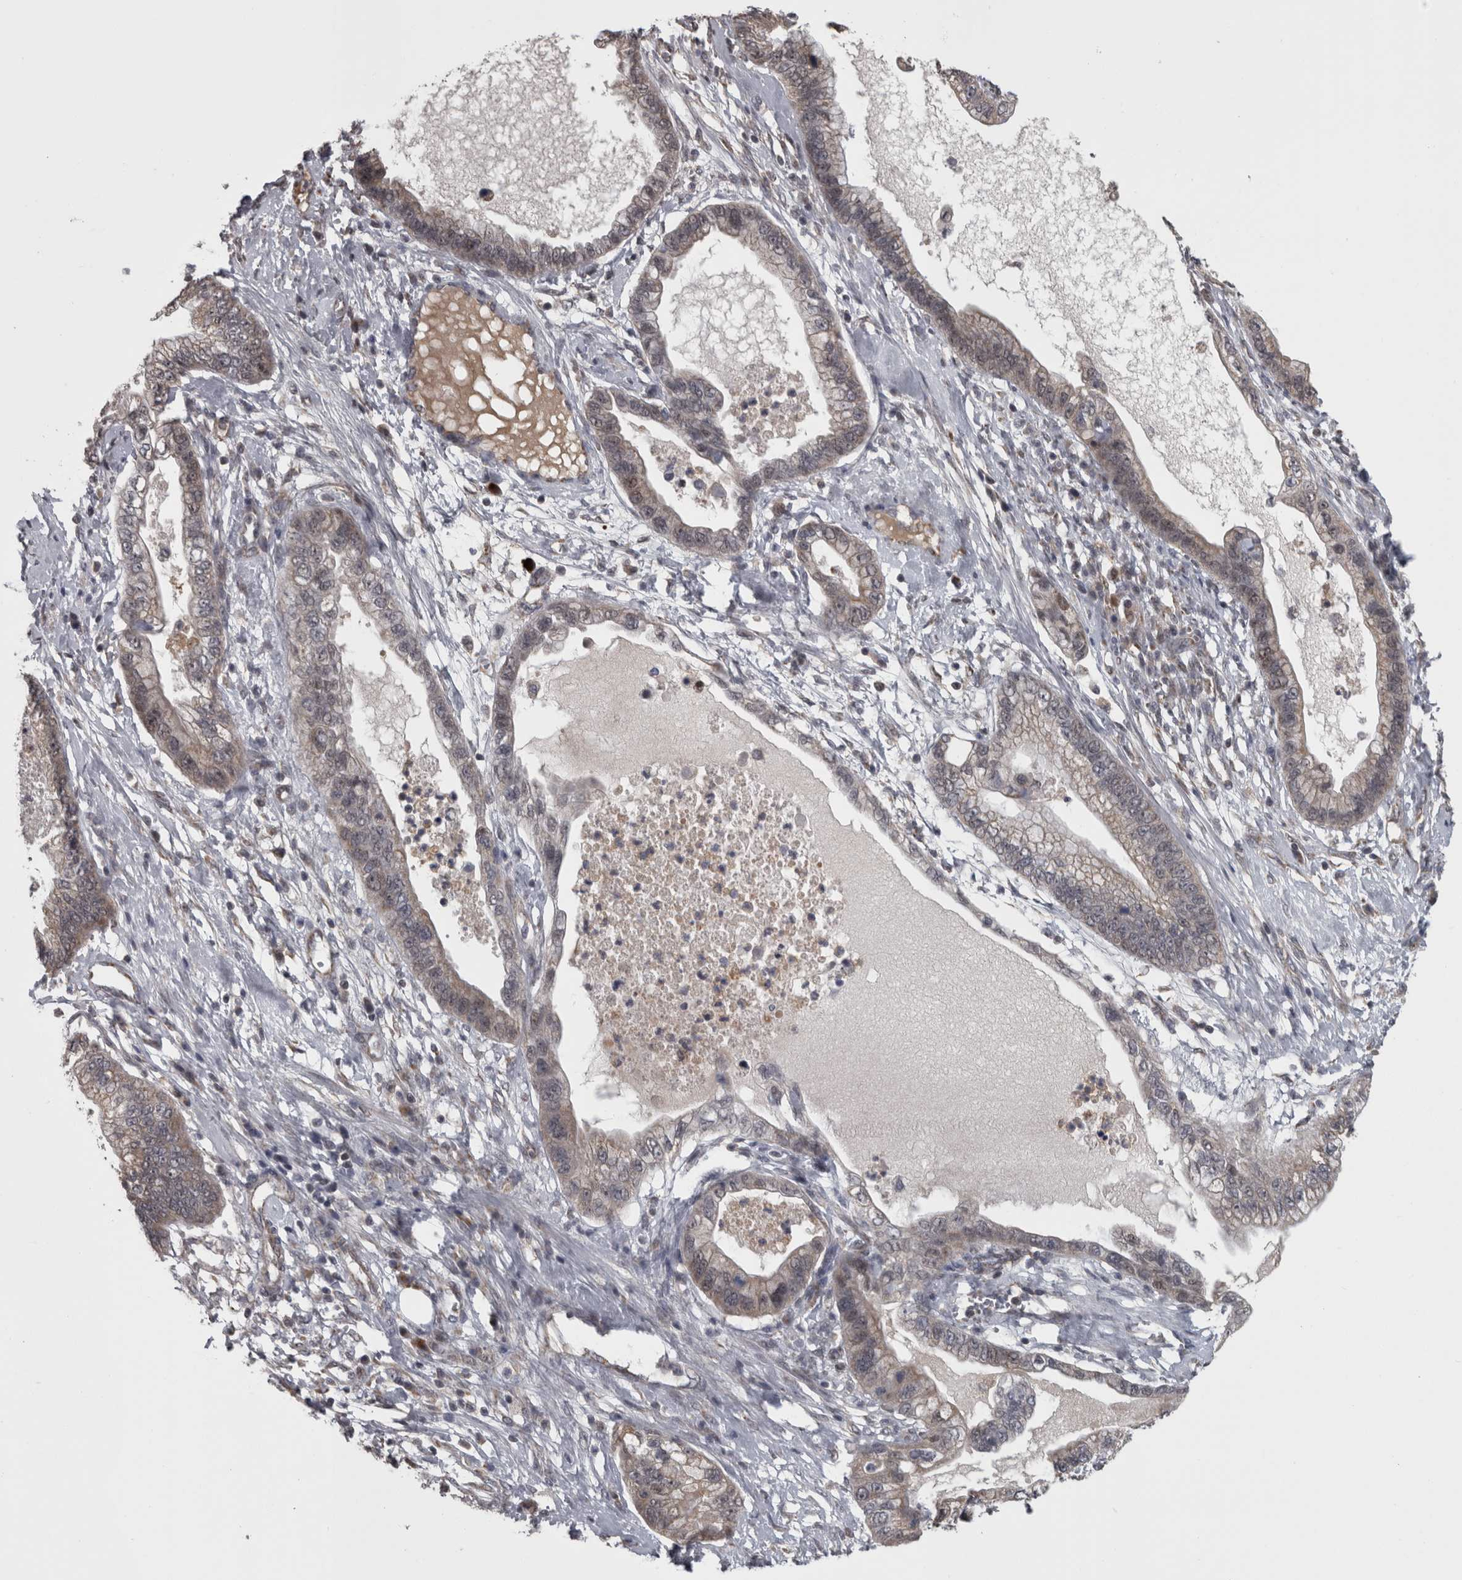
{"staining": {"intensity": "weak", "quantity": ">75%", "location": "cytoplasmic/membranous"}, "tissue": "cervical cancer", "cell_type": "Tumor cells", "image_type": "cancer", "snomed": [{"axis": "morphology", "description": "Adenocarcinoma, NOS"}, {"axis": "topography", "description": "Cervix"}], "caption": "Immunohistochemistry (IHC) histopathology image of neoplastic tissue: cervical cancer (adenocarcinoma) stained using immunohistochemistry shows low levels of weak protein expression localized specifically in the cytoplasmic/membranous of tumor cells, appearing as a cytoplasmic/membranous brown color.", "gene": "DBT", "patient": {"sex": "female", "age": 44}}